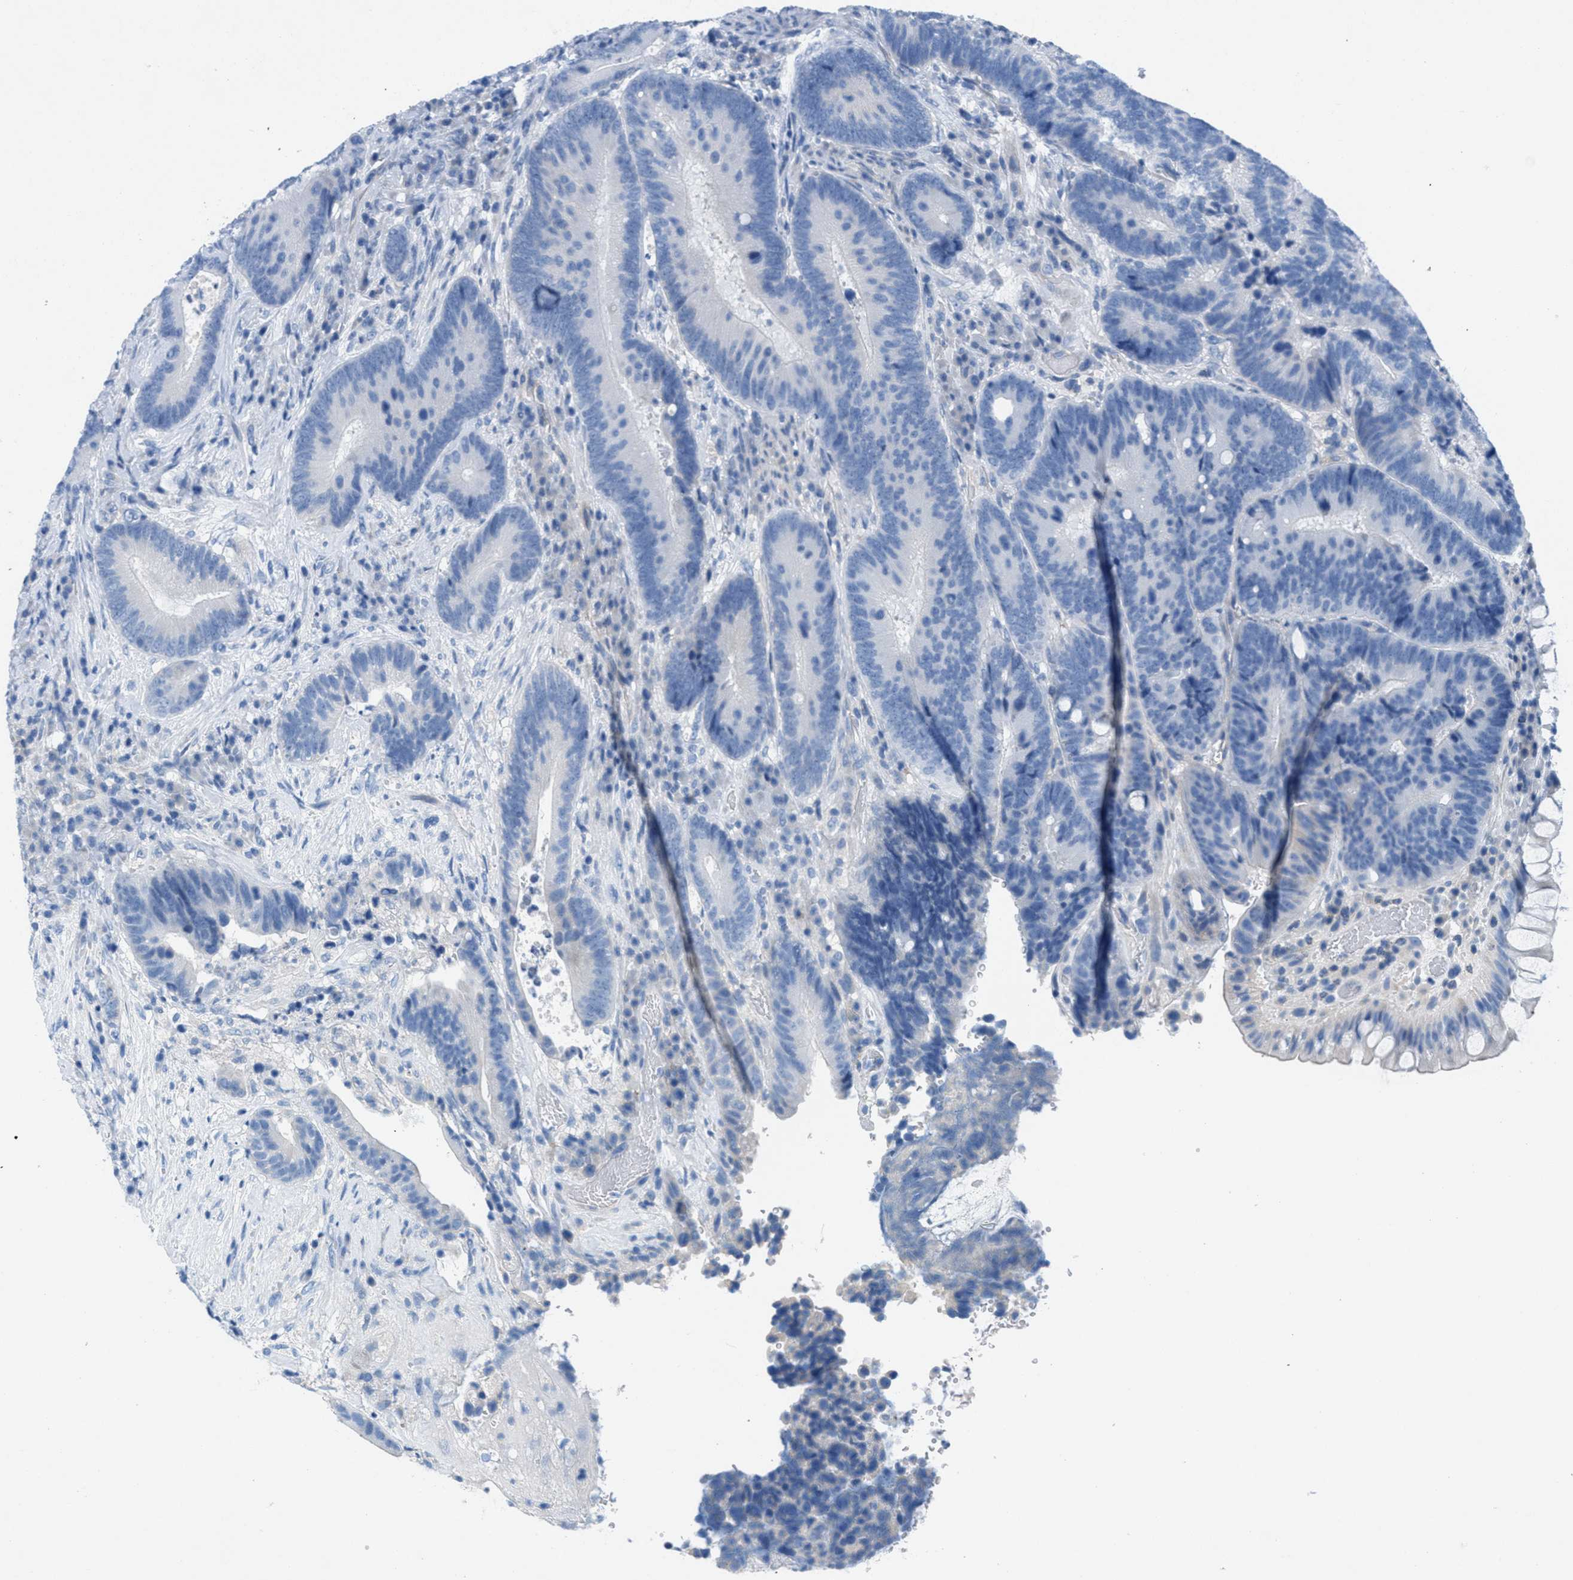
{"staining": {"intensity": "negative", "quantity": "none", "location": "none"}, "tissue": "colorectal cancer", "cell_type": "Tumor cells", "image_type": "cancer", "snomed": [{"axis": "morphology", "description": "Adenocarcinoma, NOS"}, {"axis": "topography", "description": "Rectum"}], "caption": "A photomicrograph of colorectal adenocarcinoma stained for a protein shows no brown staining in tumor cells. (DAB immunohistochemistry (IHC), high magnification).", "gene": "GALNT17", "patient": {"sex": "female", "age": 89}}